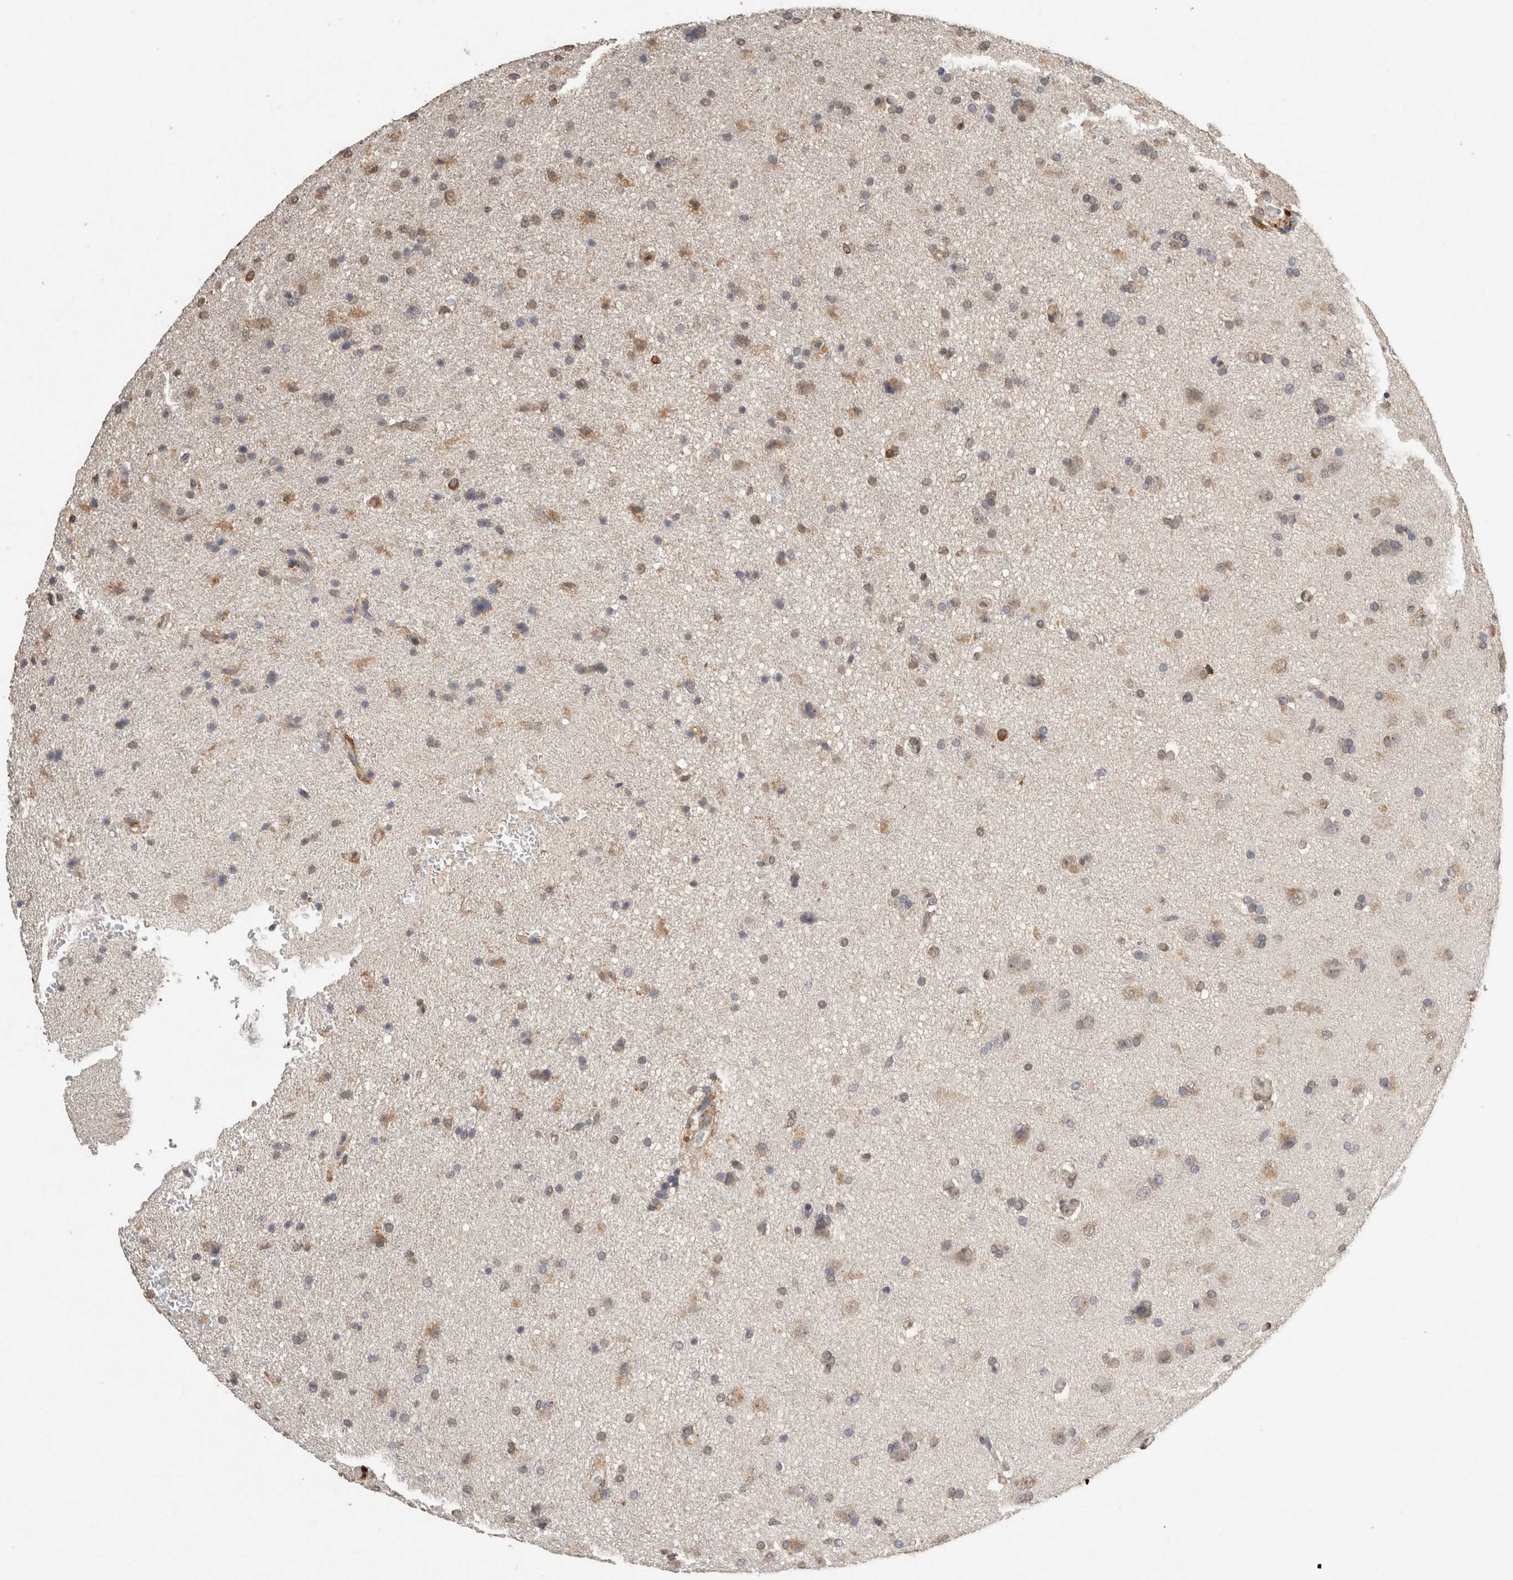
{"staining": {"intensity": "moderate", "quantity": "<25%", "location": "cytoplasmic/membranous"}, "tissue": "glioma", "cell_type": "Tumor cells", "image_type": "cancer", "snomed": [{"axis": "morphology", "description": "Glioma, malignant, High grade"}, {"axis": "topography", "description": "Brain"}], "caption": "Immunohistochemical staining of human malignant high-grade glioma shows moderate cytoplasmic/membranous protein staining in approximately <25% of tumor cells.", "gene": "C1QTNF5", "patient": {"sex": "male", "age": 72}}